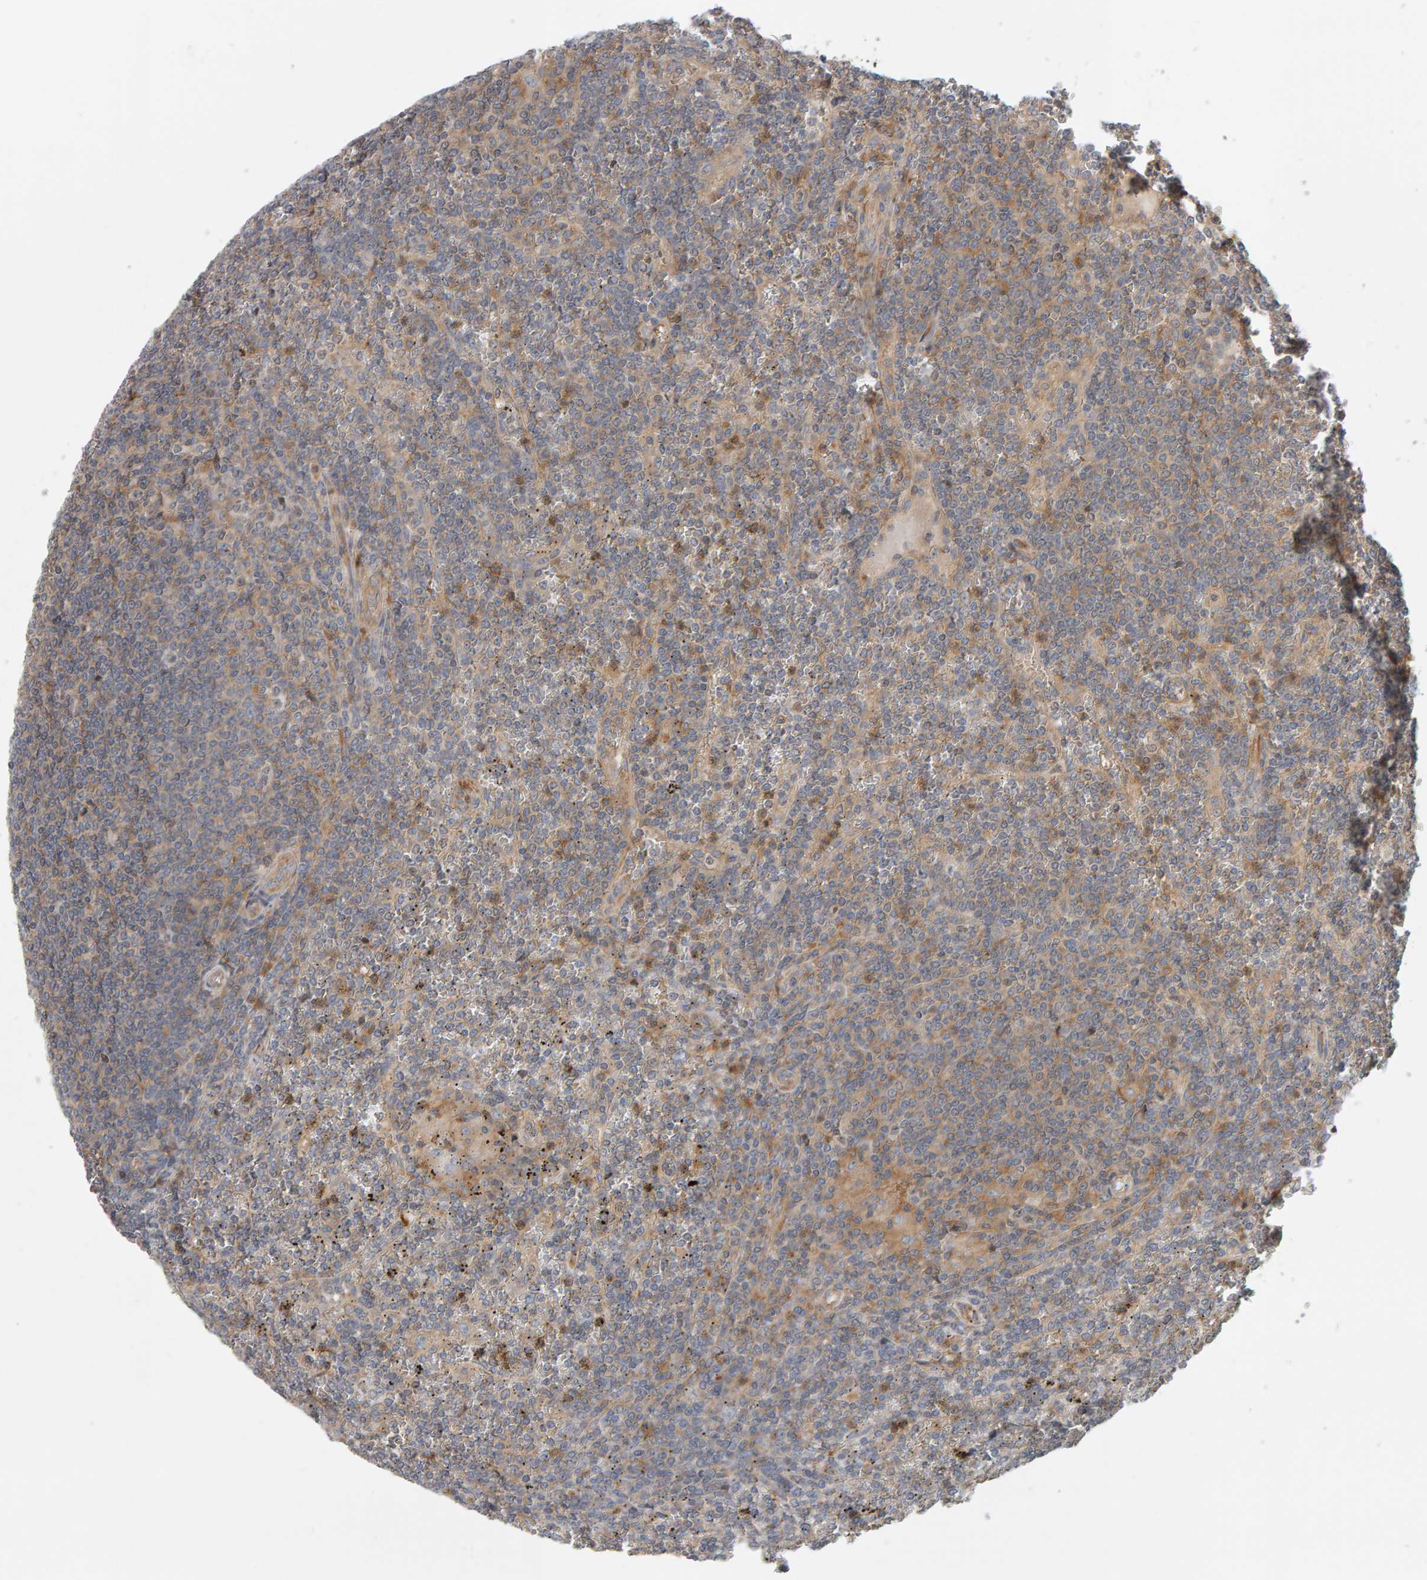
{"staining": {"intensity": "weak", "quantity": "25%-75%", "location": "cytoplasmic/membranous"}, "tissue": "lymphoma", "cell_type": "Tumor cells", "image_type": "cancer", "snomed": [{"axis": "morphology", "description": "Malignant lymphoma, non-Hodgkin's type, Low grade"}, {"axis": "topography", "description": "Spleen"}], "caption": "High-power microscopy captured an immunohistochemistry micrograph of malignant lymphoma, non-Hodgkin's type (low-grade), revealing weak cytoplasmic/membranous expression in about 25%-75% of tumor cells.", "gene": "C9orf72", "patient": {"sex": "female", "age": 19}}